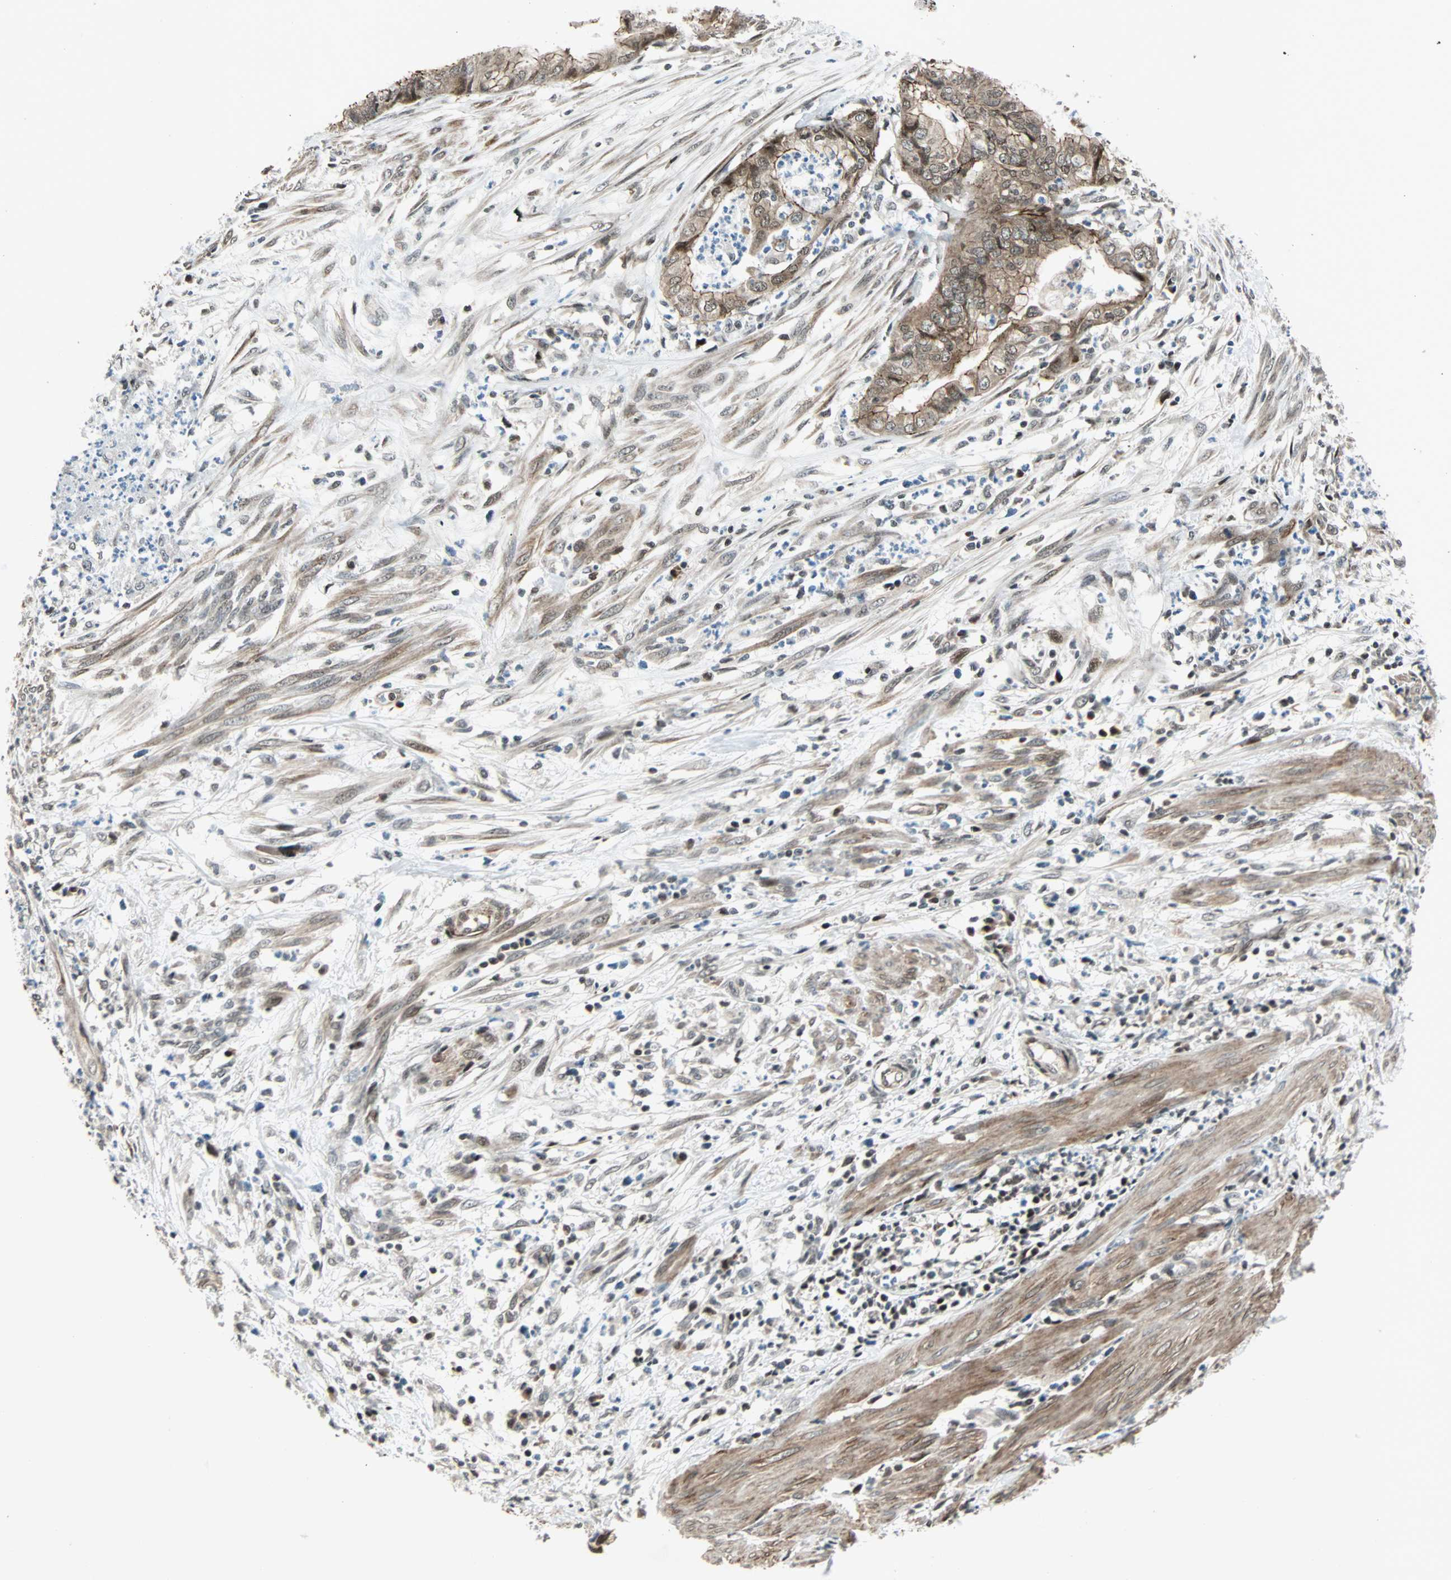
{"staining": {"intensity": "moderate", "quantity": ">75%", "location": "cytoplasmic/membranous"}, "tissue": "endometrial cancer", "cell_type": "Tumor cells", "image_type": "cancer", "snomed": [{"axis": "morphology", "description": "Necrosis, NOS"}, {"axis": "morphology", "description": "Adenocarcinoma, NOS"}, {"axis": "topography", "description": "Endometrium"}], "caption": "The immunohistochemical stain shows moderate cytoplasmic/membranous staining in tumor cells of endometrial cancer (adenocarcinoma) tissue.", "gene": "CBX4", "patient": {"sex": "female", "age": 79}}